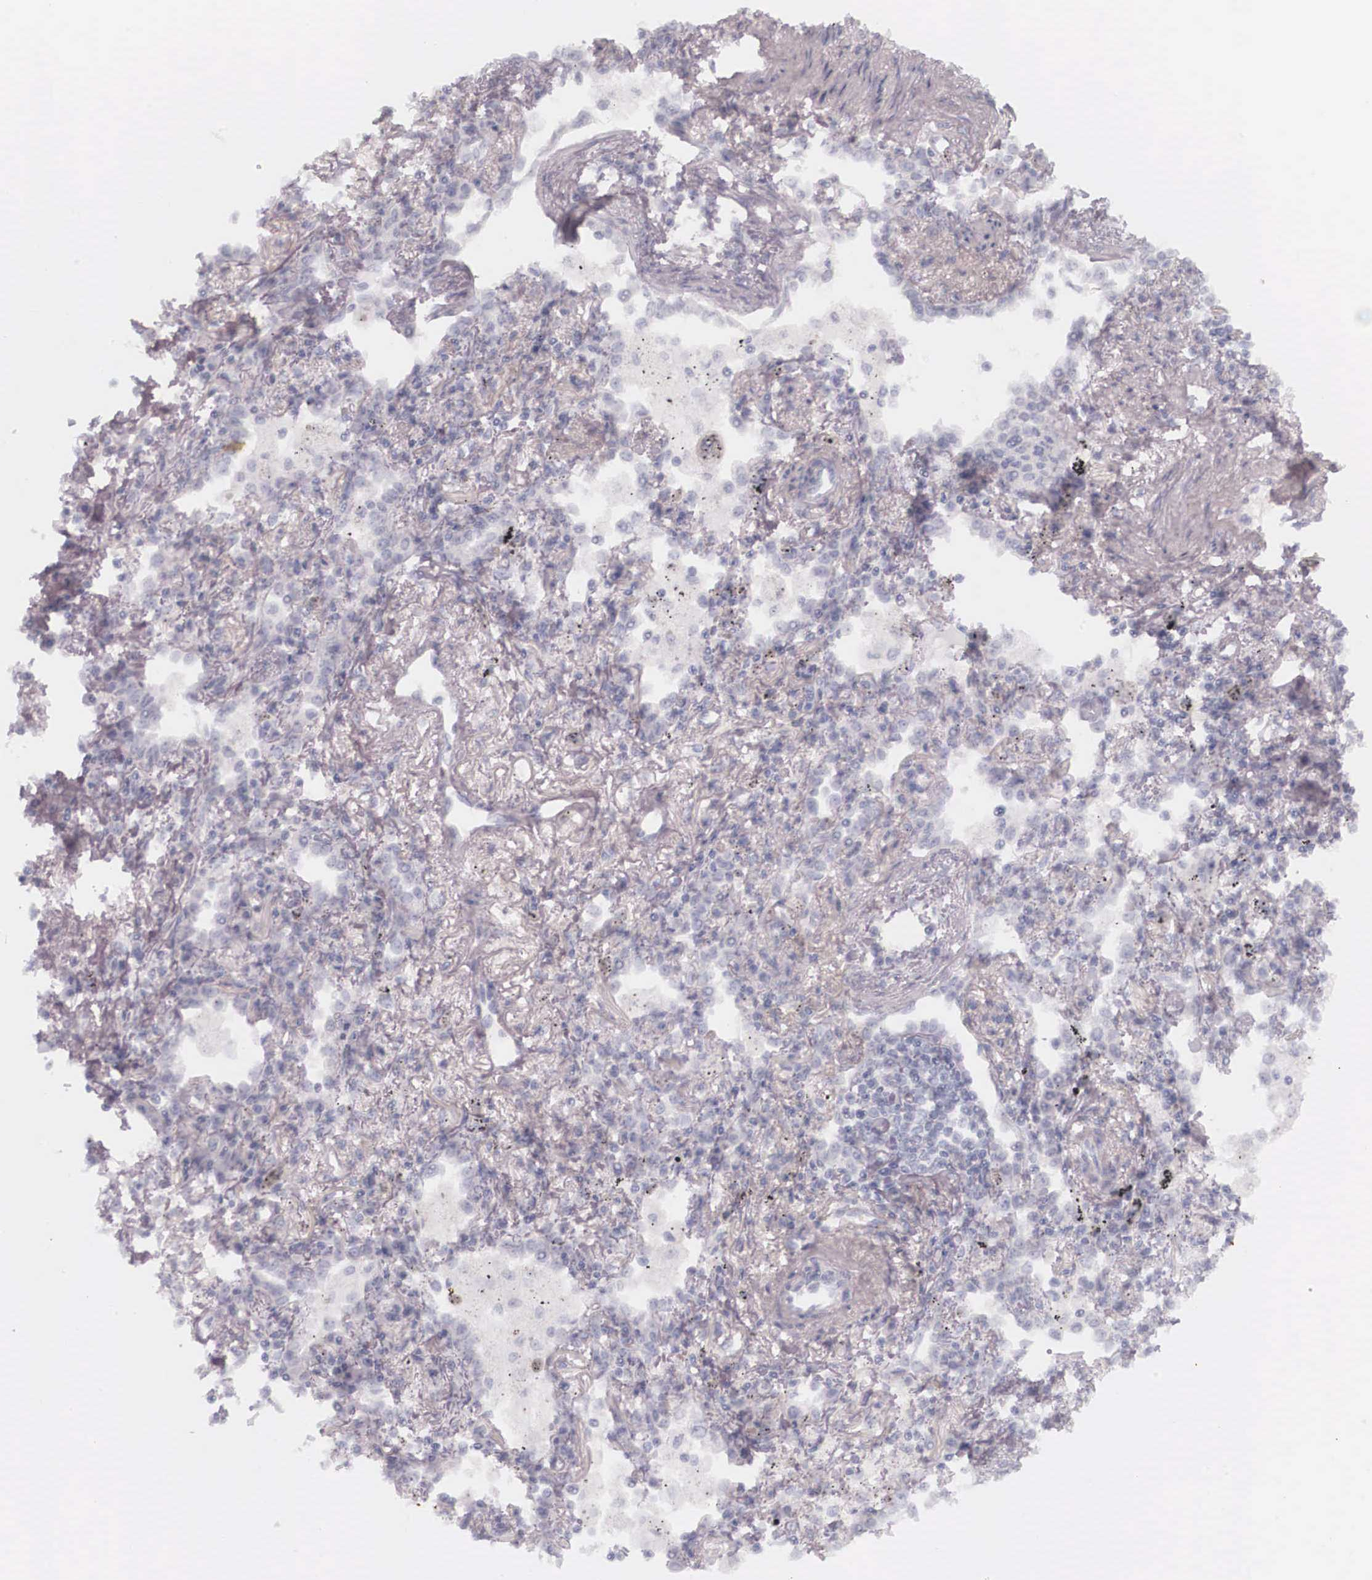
{"staining": {"intensity": "negative", "quantity": "none", "location": "none"}, "tissue": "lung cancer", "cell_type": "Tumor cells", "image_type": "cancer", "snomed": [{"axis": "morphology", "description": "Adenocarcinoma, NOS"}, {"axis": "topography", "description": "Lung"}], "caption": "IHC micrograph of neoplastic tissue: lung adenocarcinoma stained with DAB (3,3'-diaminobenzidine) reveals no significant protein expression in tumor cells. (DAB immunohistochemistry (IHC), high magnification).", "gene": "KRT14", "patient": {"sex": "male", "age": 60}}